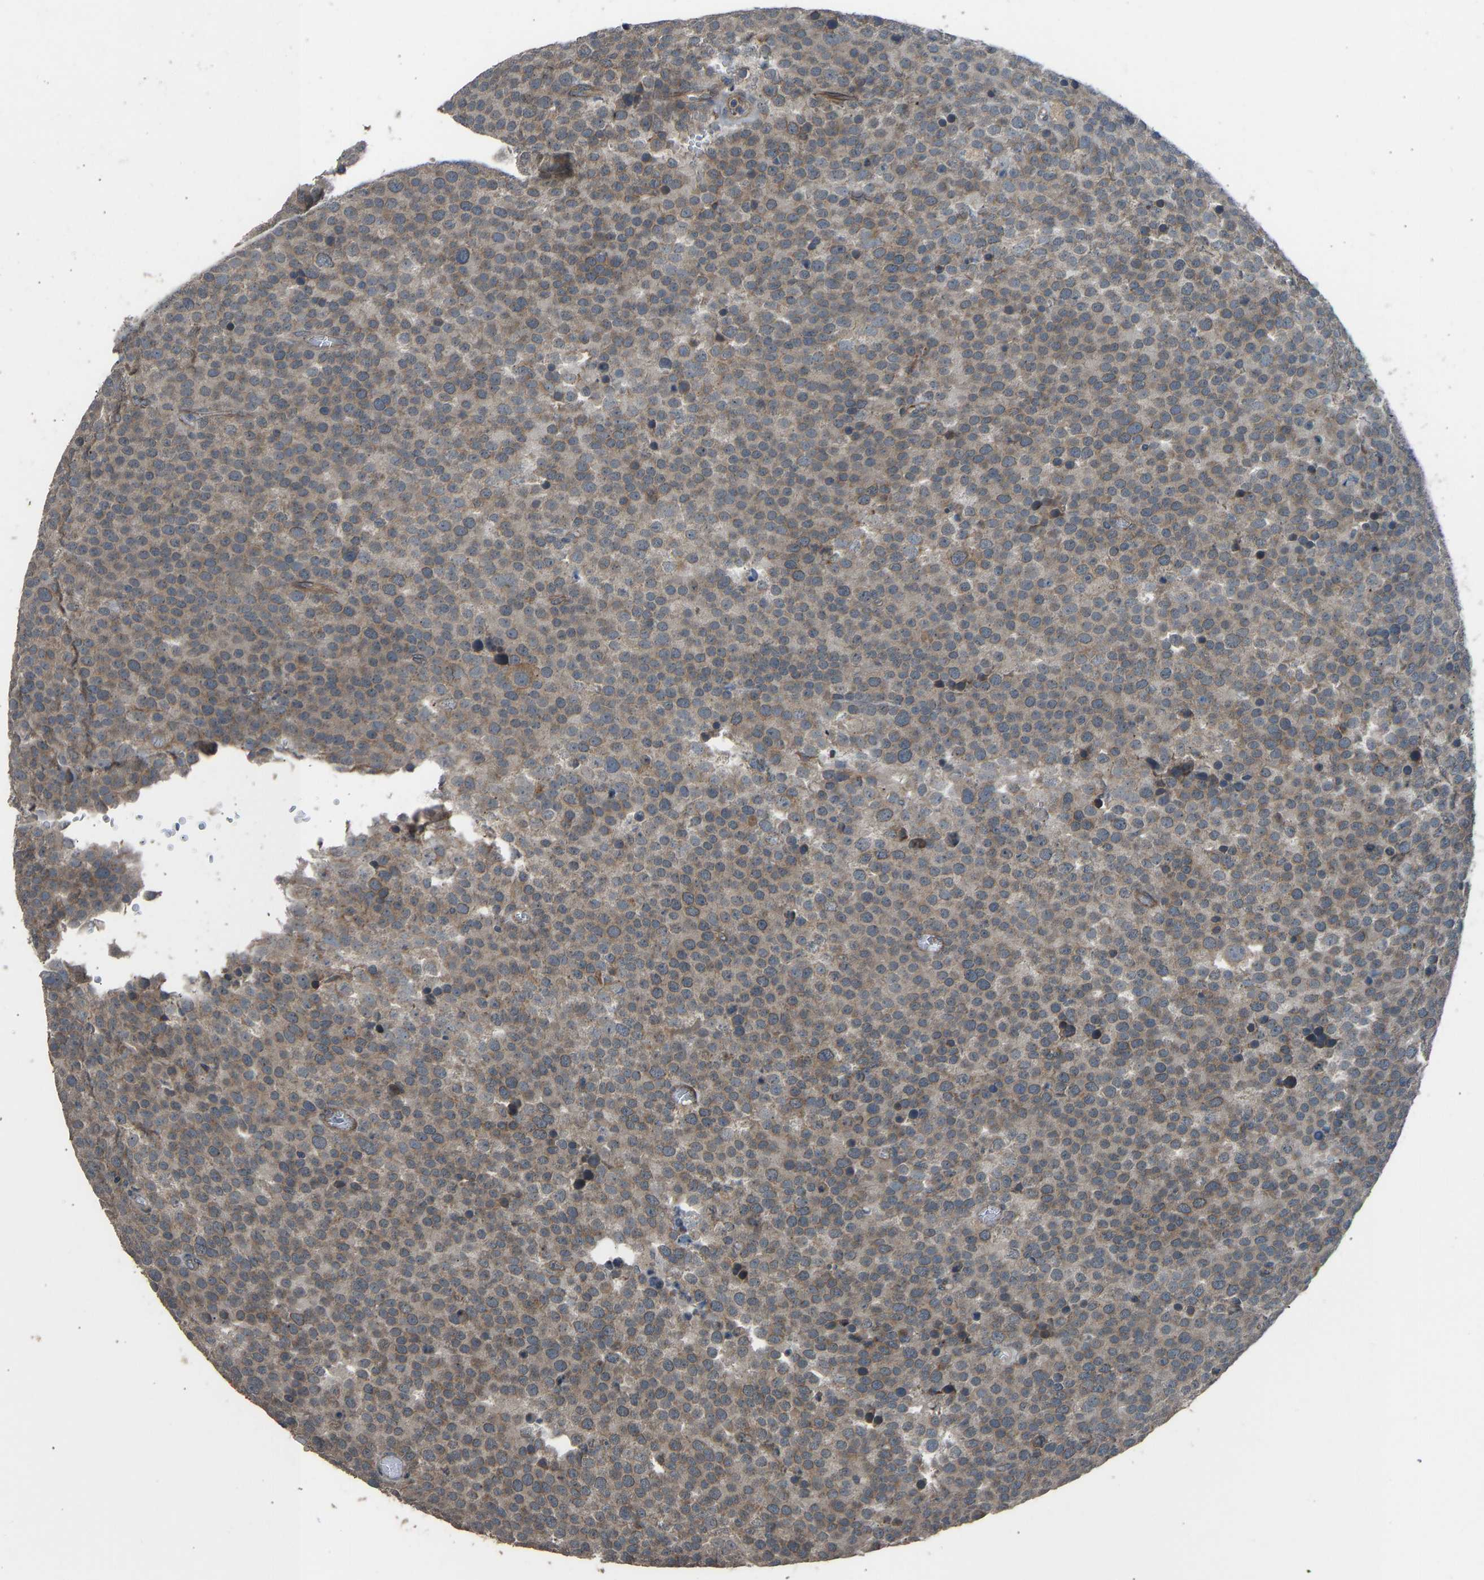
{"staining": {"intensity": "moderate", "quantity": "25%-75%", "location": "cytoplasmic/membranous"}, "tissue": "testis cancer", "cell_type": "Tumor cells", "image_type": "cancer", "snomed": [{"axis": "morphology", "description": "Normal tissue, NOS"}, {"axis": "morphology", "description": "Seminoma, NOS"}, {"axis": "topography", "description": "Testis"}], "caption": "Moderate cytoplasmic/membranous positivity for a protein is appreciated in about 25%-75% of tumor cells of testis seminoma using IHC.", "gene": "SLC43A1", "patient": {"sex": "male", "age": 71}}